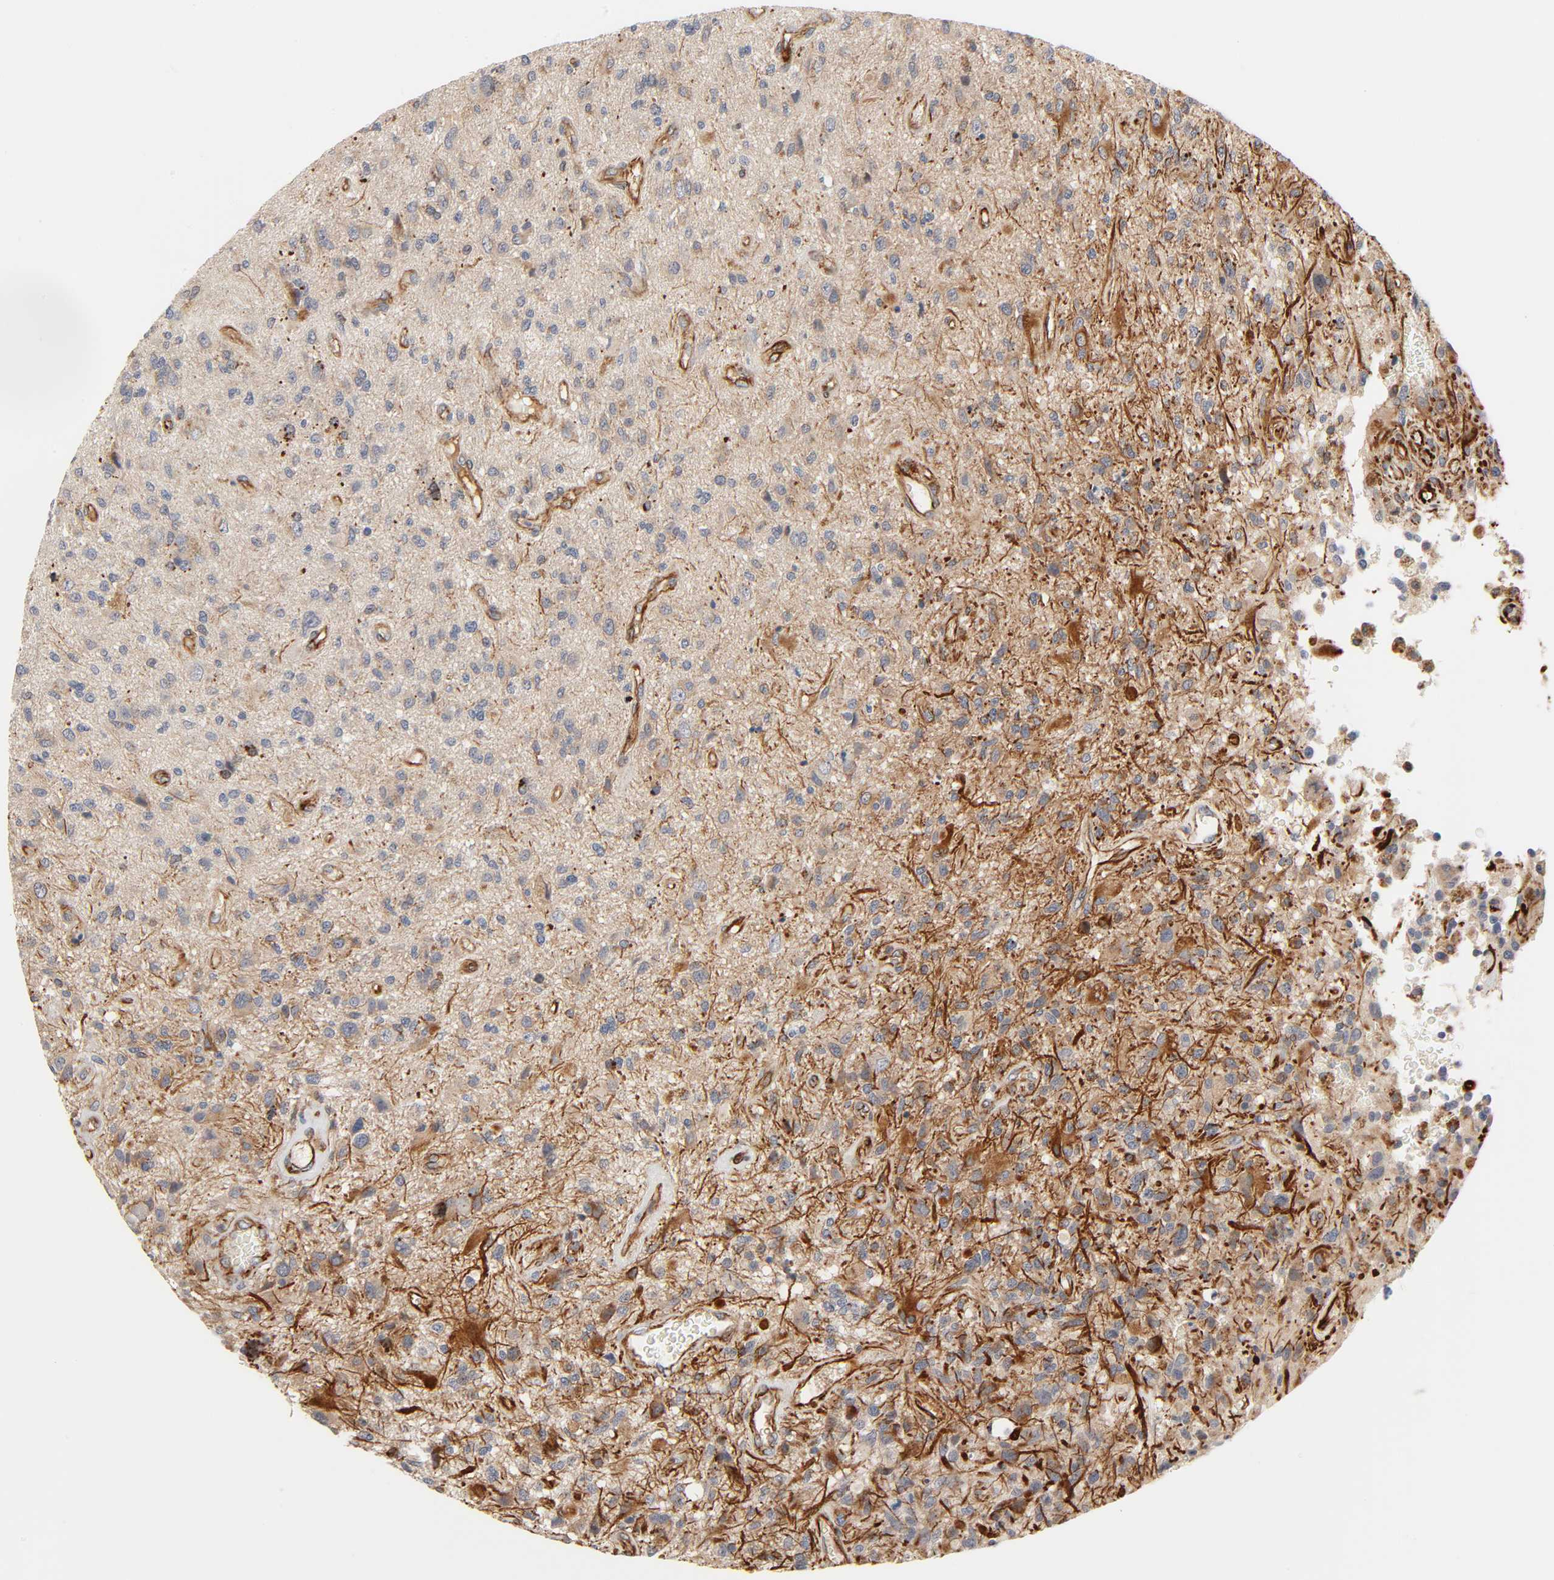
{"staining": {"intensity": "moderate", "quantity": ">75%", "location": "cytoplasmic/membranous"}, "tissue": "glioma", "cell_type": "Tumor cells", "image_type": "cancer", "snomed": [{"axis": "morphology", "description": "Normal tissue, NOS"}, {"axis": "morphology", "description": "Glioma, malignant, High grade"}, {"axis": "topography", "description": "Cerebral cortex"}], "caption": "An IHC histopathology image of tumor tissue is shown. Protein staining in brown highlights moderate cytoplasmic/membranous positivity in high-grade glioma (malignant) within tumor cells.", "gene": "REEP6", "patient": {"sex": "male", "age": 75}}